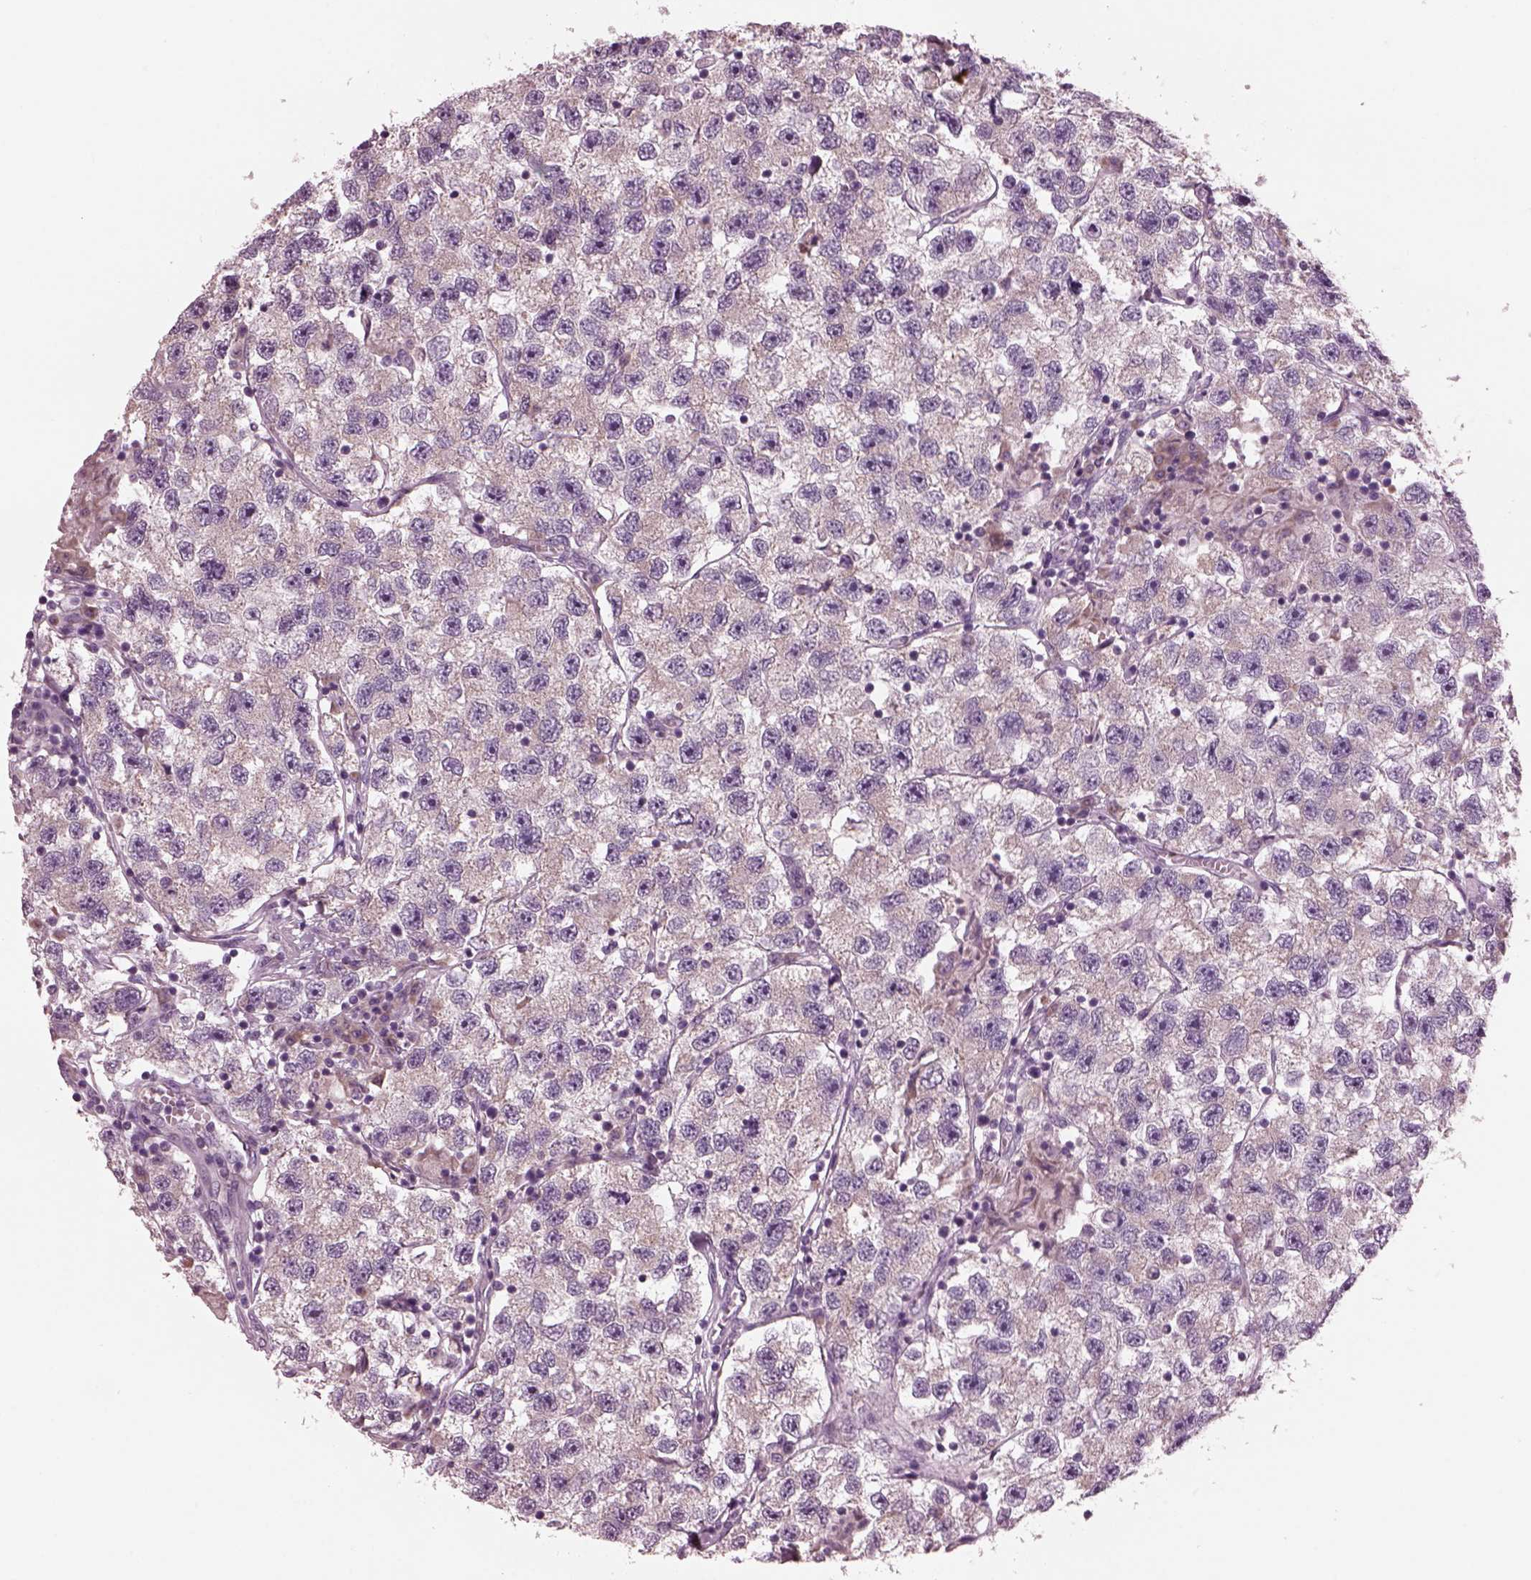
{"staining": {"intensity": "weak", "quantity": "25%-75%", "location": "cytoplasmic/membranous"}, "tissue": "testis cancer", "cell_type": "Tumor cells", "image_type": "cancer", "snomed": [{"axis": "morphology", "description": "Seminoma, NOS"}, {"axis": "topography", "description": "Testis"}], "caption": "Immunohistochemical staining of human seminoma (testis) reveals low levels of weak cytoplasmic/membranous protein staining in about 25%-75% of tumor cells.", "gene": "AP4M1", "patient": {"sex": "male", "age": 26}}